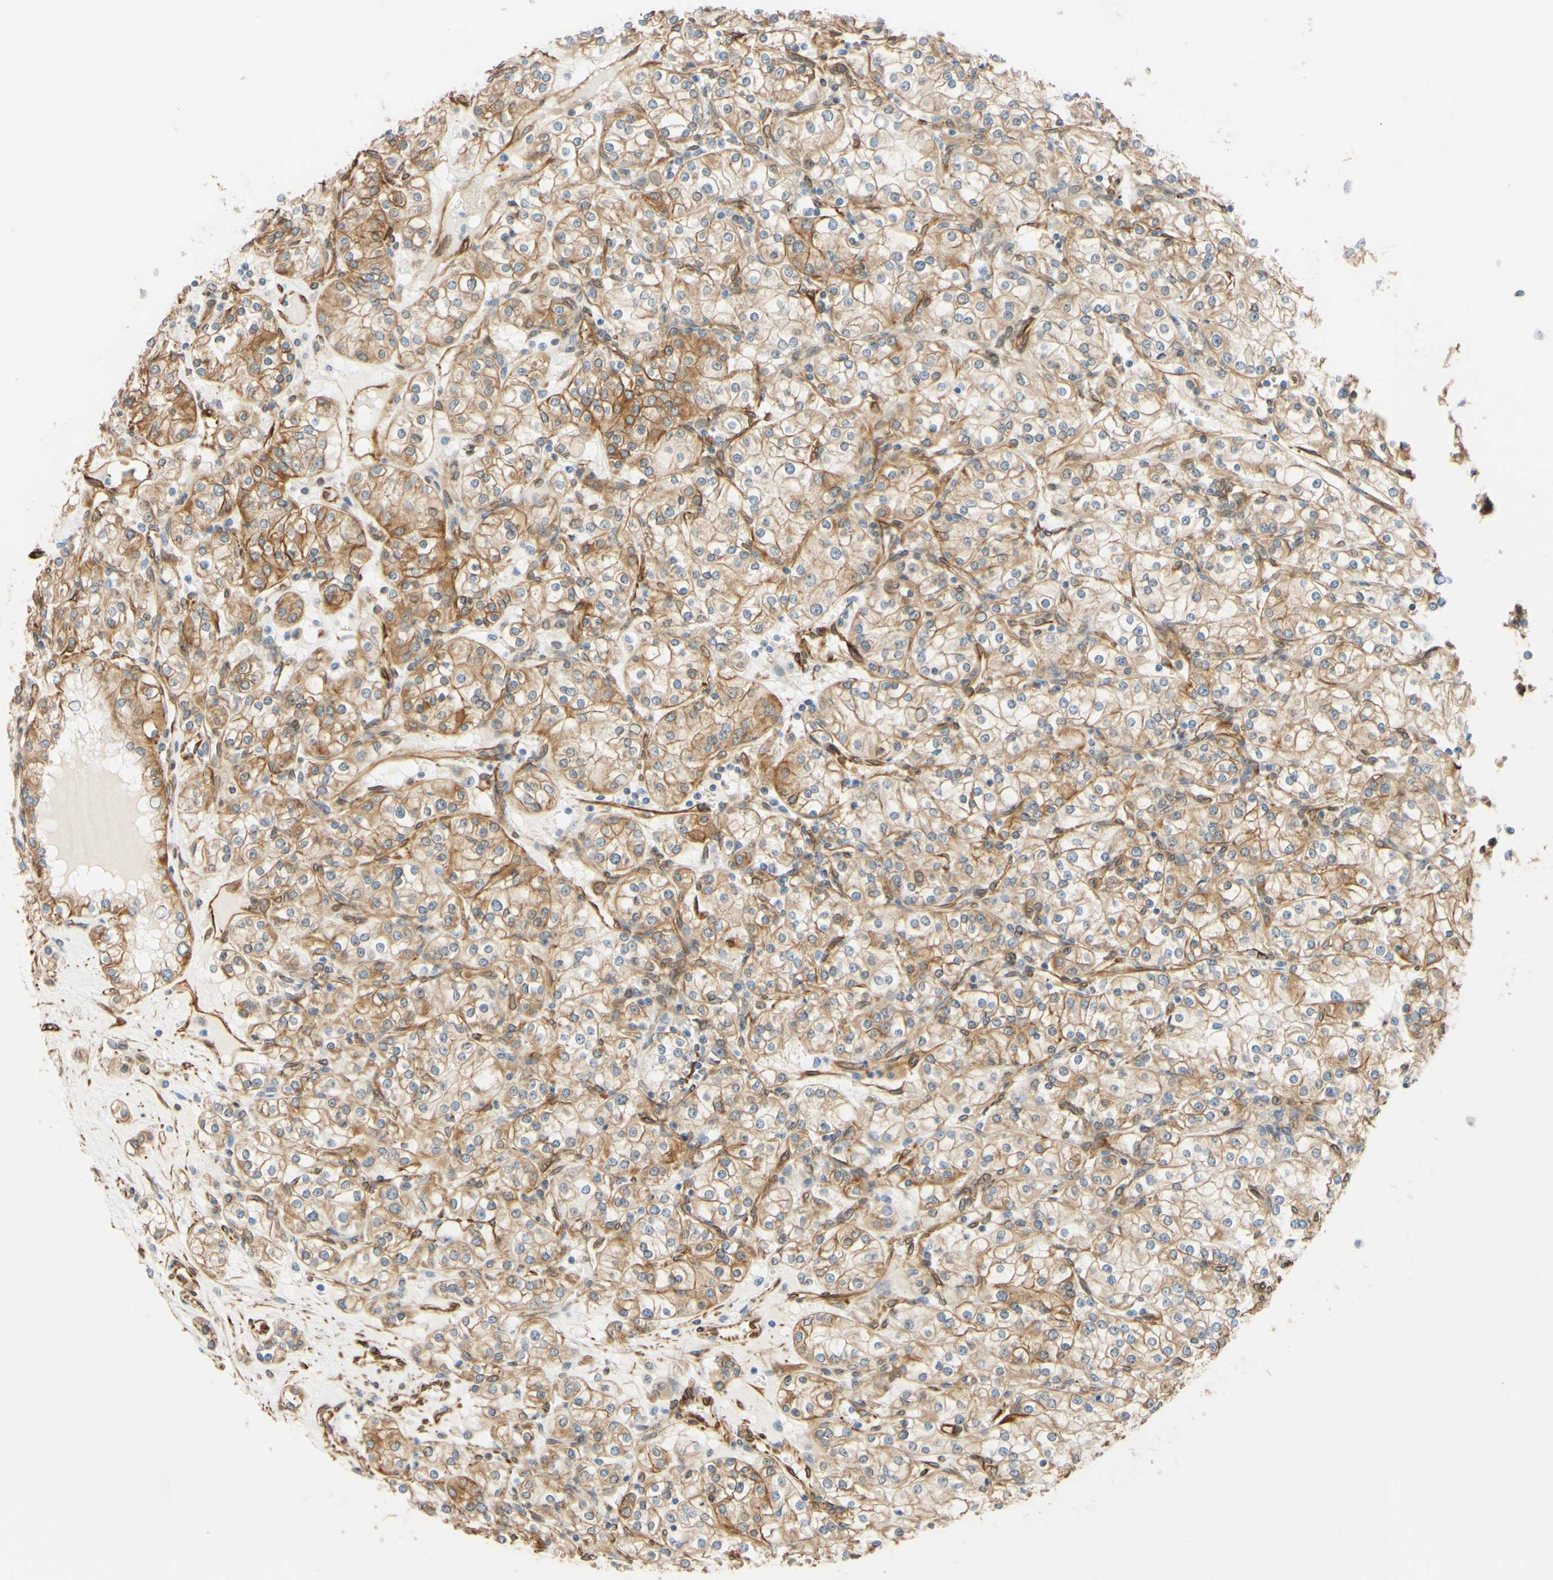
{"staining": {"intensity": "moderate", "quantity": "25%-75%", "location": "cytoplasmic/membranous"}, "tissue": "renal cancer", "cell_type": "Tumor cells", "image_type": "cancer", "snomed": [{"axis": "morphology", "description": "Adenocarcinoma, NOS"}, {"axis": "topography", "description": "Kidney"}], "caption": "Immunohistochemical staining of adenocarcinoma (renal) demonstrates moderate cytoplasmic/membranous protein expression in about 25%-75% of tumor cells. (brown staining indicates protein expression, while blue staining denotes nuclei).", "gene": "ENDOD1", "patient": {"sex": "male", "age": 77}}